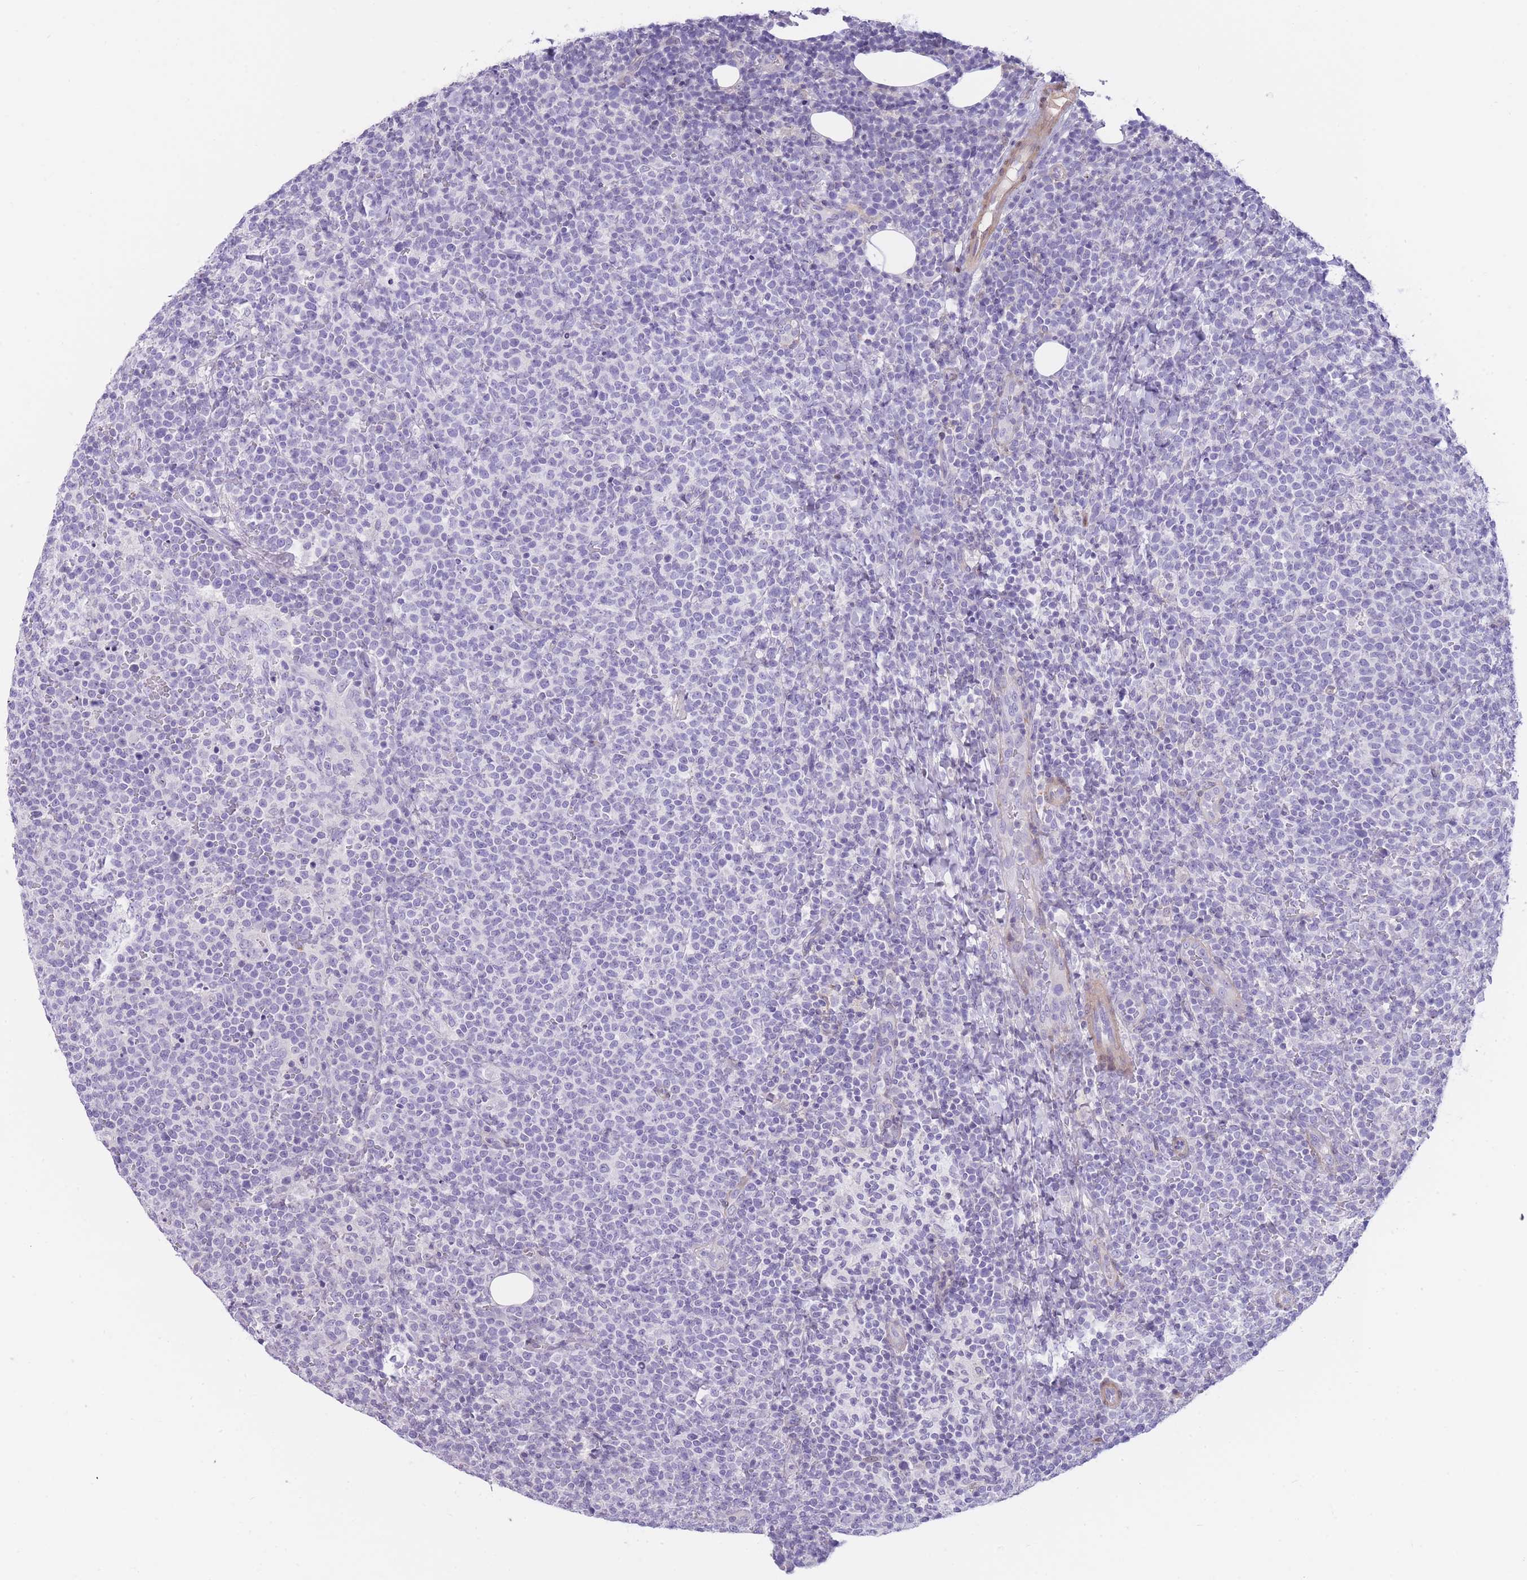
{"staining": {"intensity": "negative", "quantity": "none", "location": "none"}, "tissue": "lymphoma", "cell_type": "Tumor cells", "image_type": "cancer", "snomed": [{"axis": "morphology", "description": "Malignant lymphoma, non-Hodgkin's type, High grade"}, {"axis": "topography", "description": "Lymph node"}], "caption": "This is an immunohistochemistry micrograph of lymphoma. There is no staining in tumor cells.", "gene": "OR11H12", "patient": {"sex": "male", "age": 61}}